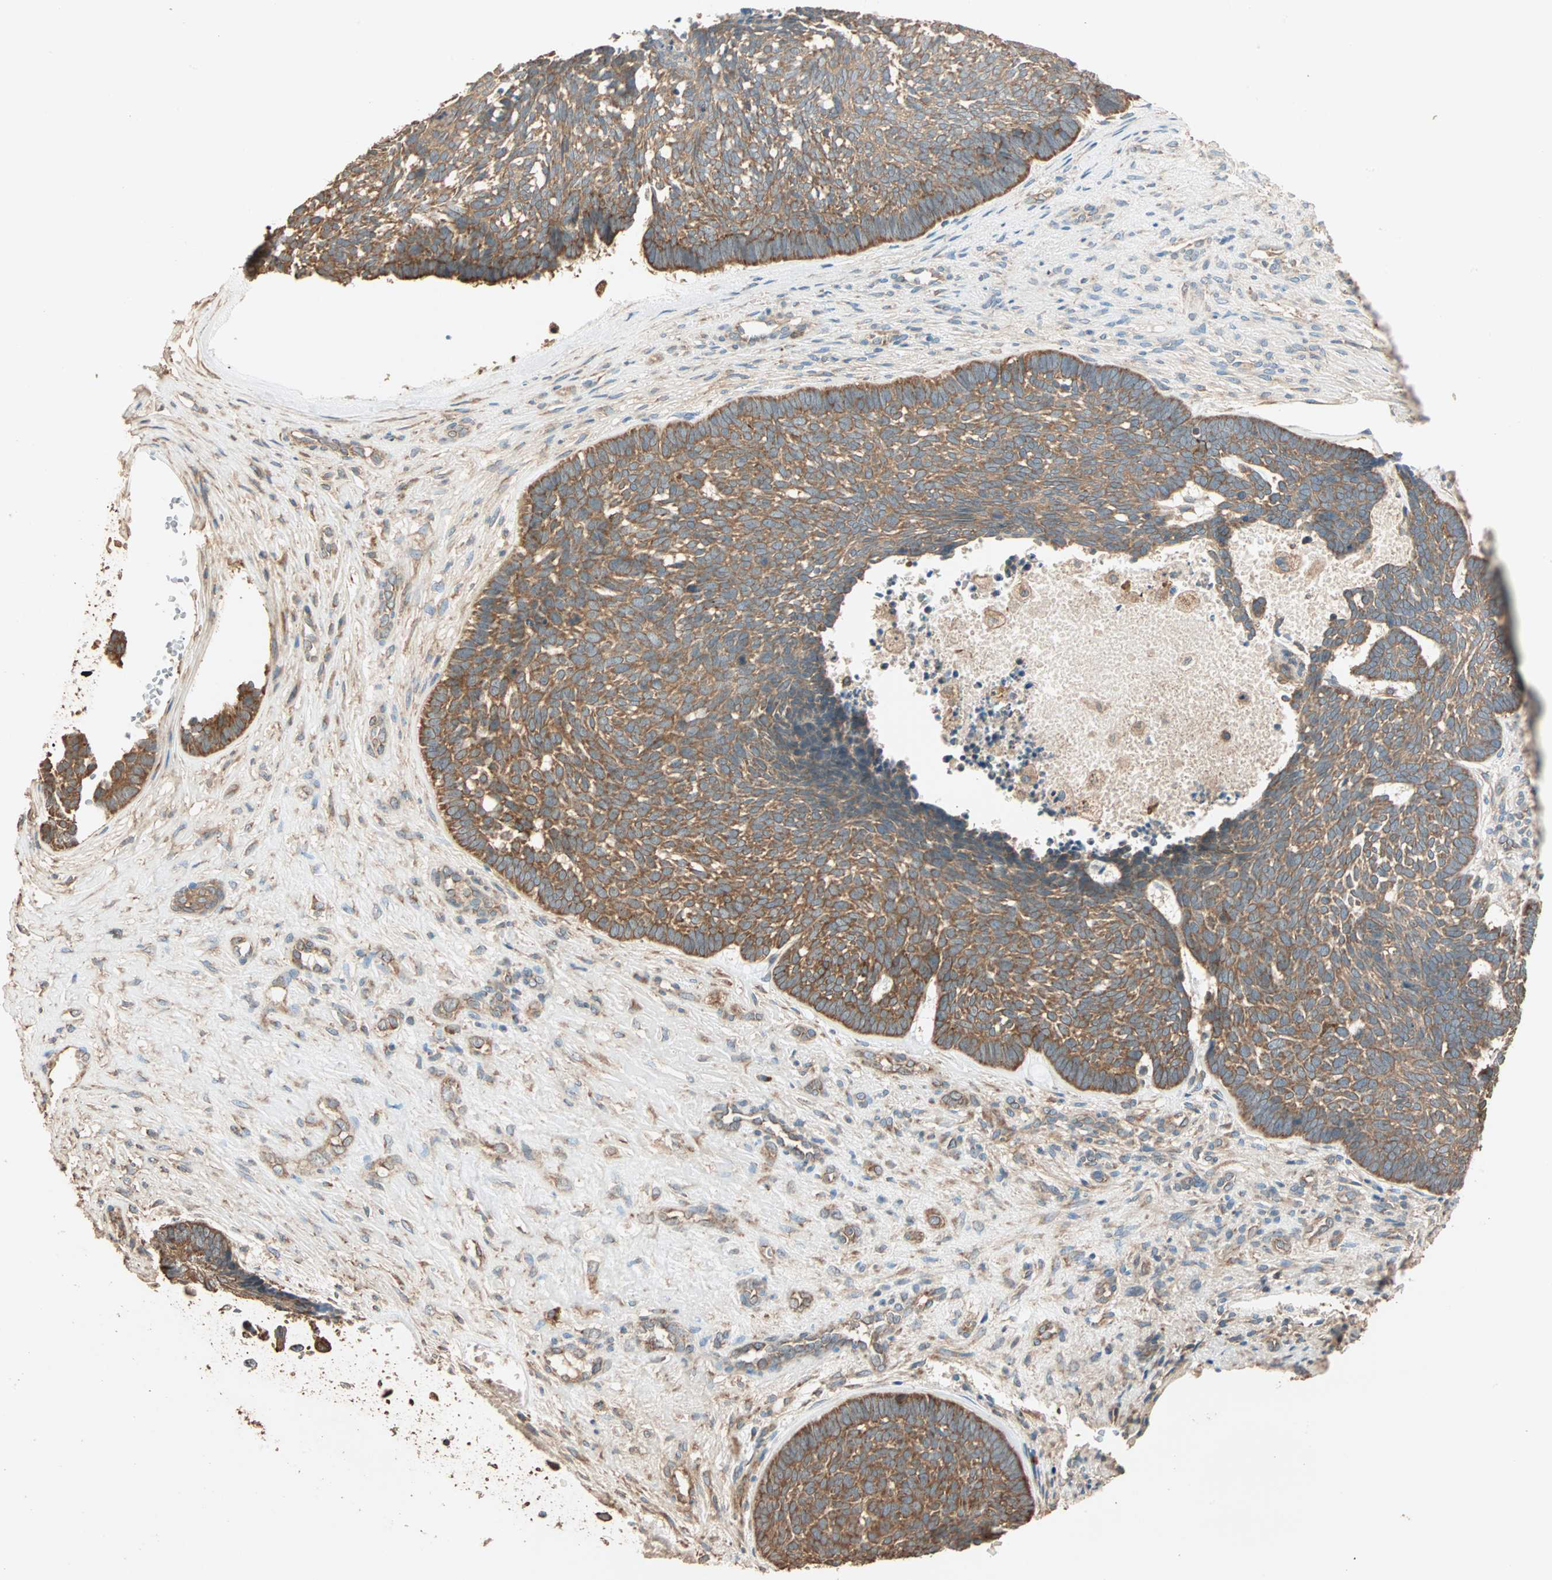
{"staining": {"intensity": "strong", "quantity": ">75%", "location": "cytoplasmic/membranous"}, "tissue": "skin cancer", "cell_type": "Tumor cells", "image_type": "cancer", "snomed": [{"axis": "morphology", "description": "Basal cell carcinoma"}, {"axis": "topography", "description": "Skin"}], "caption": "A histopathology image of human skin basal cell carcinoma stained for a protein exhibits strong cytoplasmic/membranous brown staining in tumor cells.", "gene": "EIF4G2", "patient": {"sex": "male", "age": 84}}